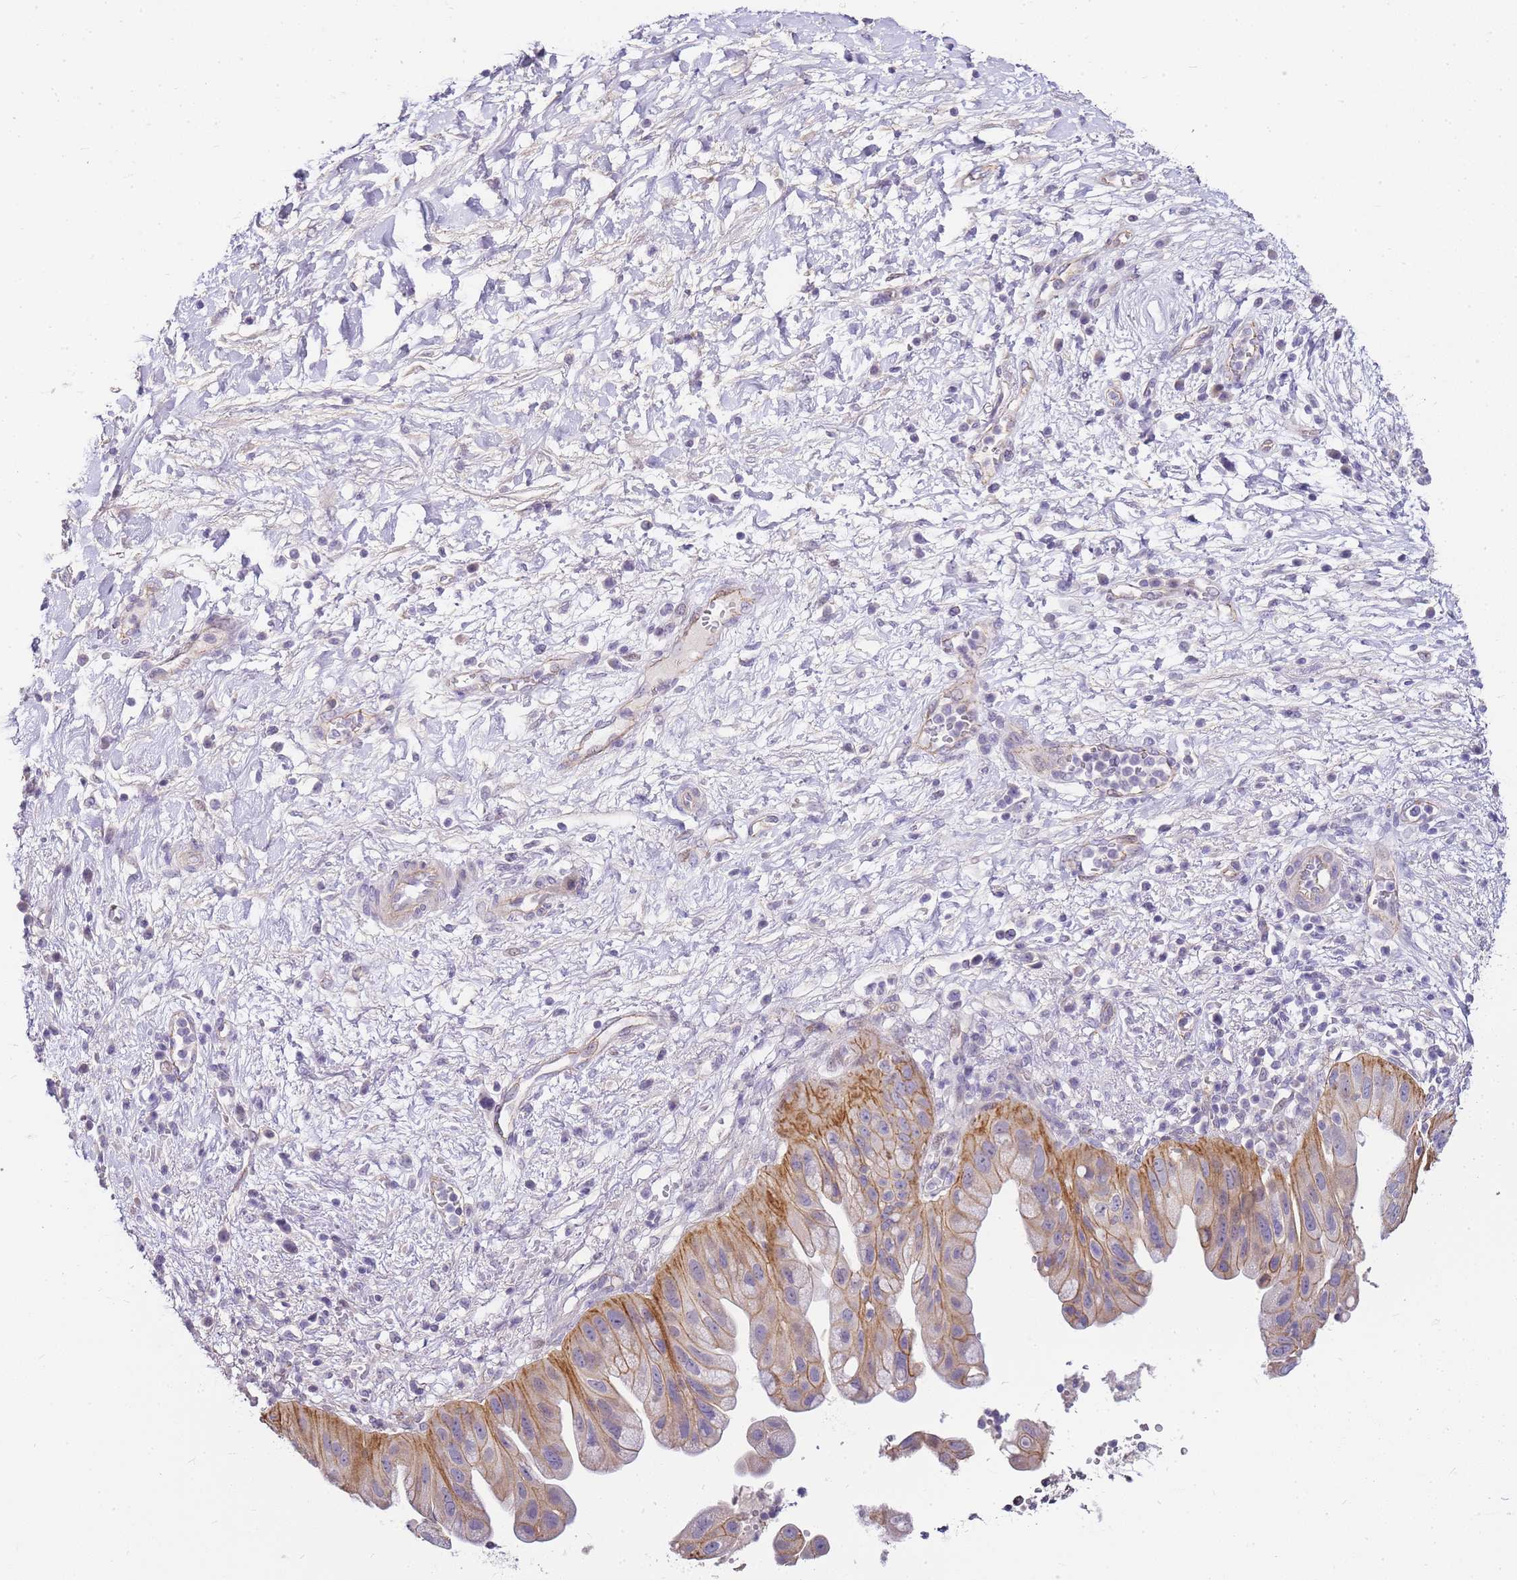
{"staining": {"intensity": "moderate", "quantity": "<25%", "location": "cytoplasmic/membranous"}, "tissue": "pancreatic cancer", "cell_type": "Tumor cells", "image_type": "cancer", "snomed": [{"axis": "morphology", "description": "Adenocarcinoma, NOS"}, {"axis": "topography", "description": "Pancreas"}], "caption": "Protein staining exhibits moderate cytoplasmic/membranous staining in about <25% of tumor cells in pancreatic adenocarcinoma.", "gene": "CLBA1", "patient": {"sex": "male", "age": 68}}